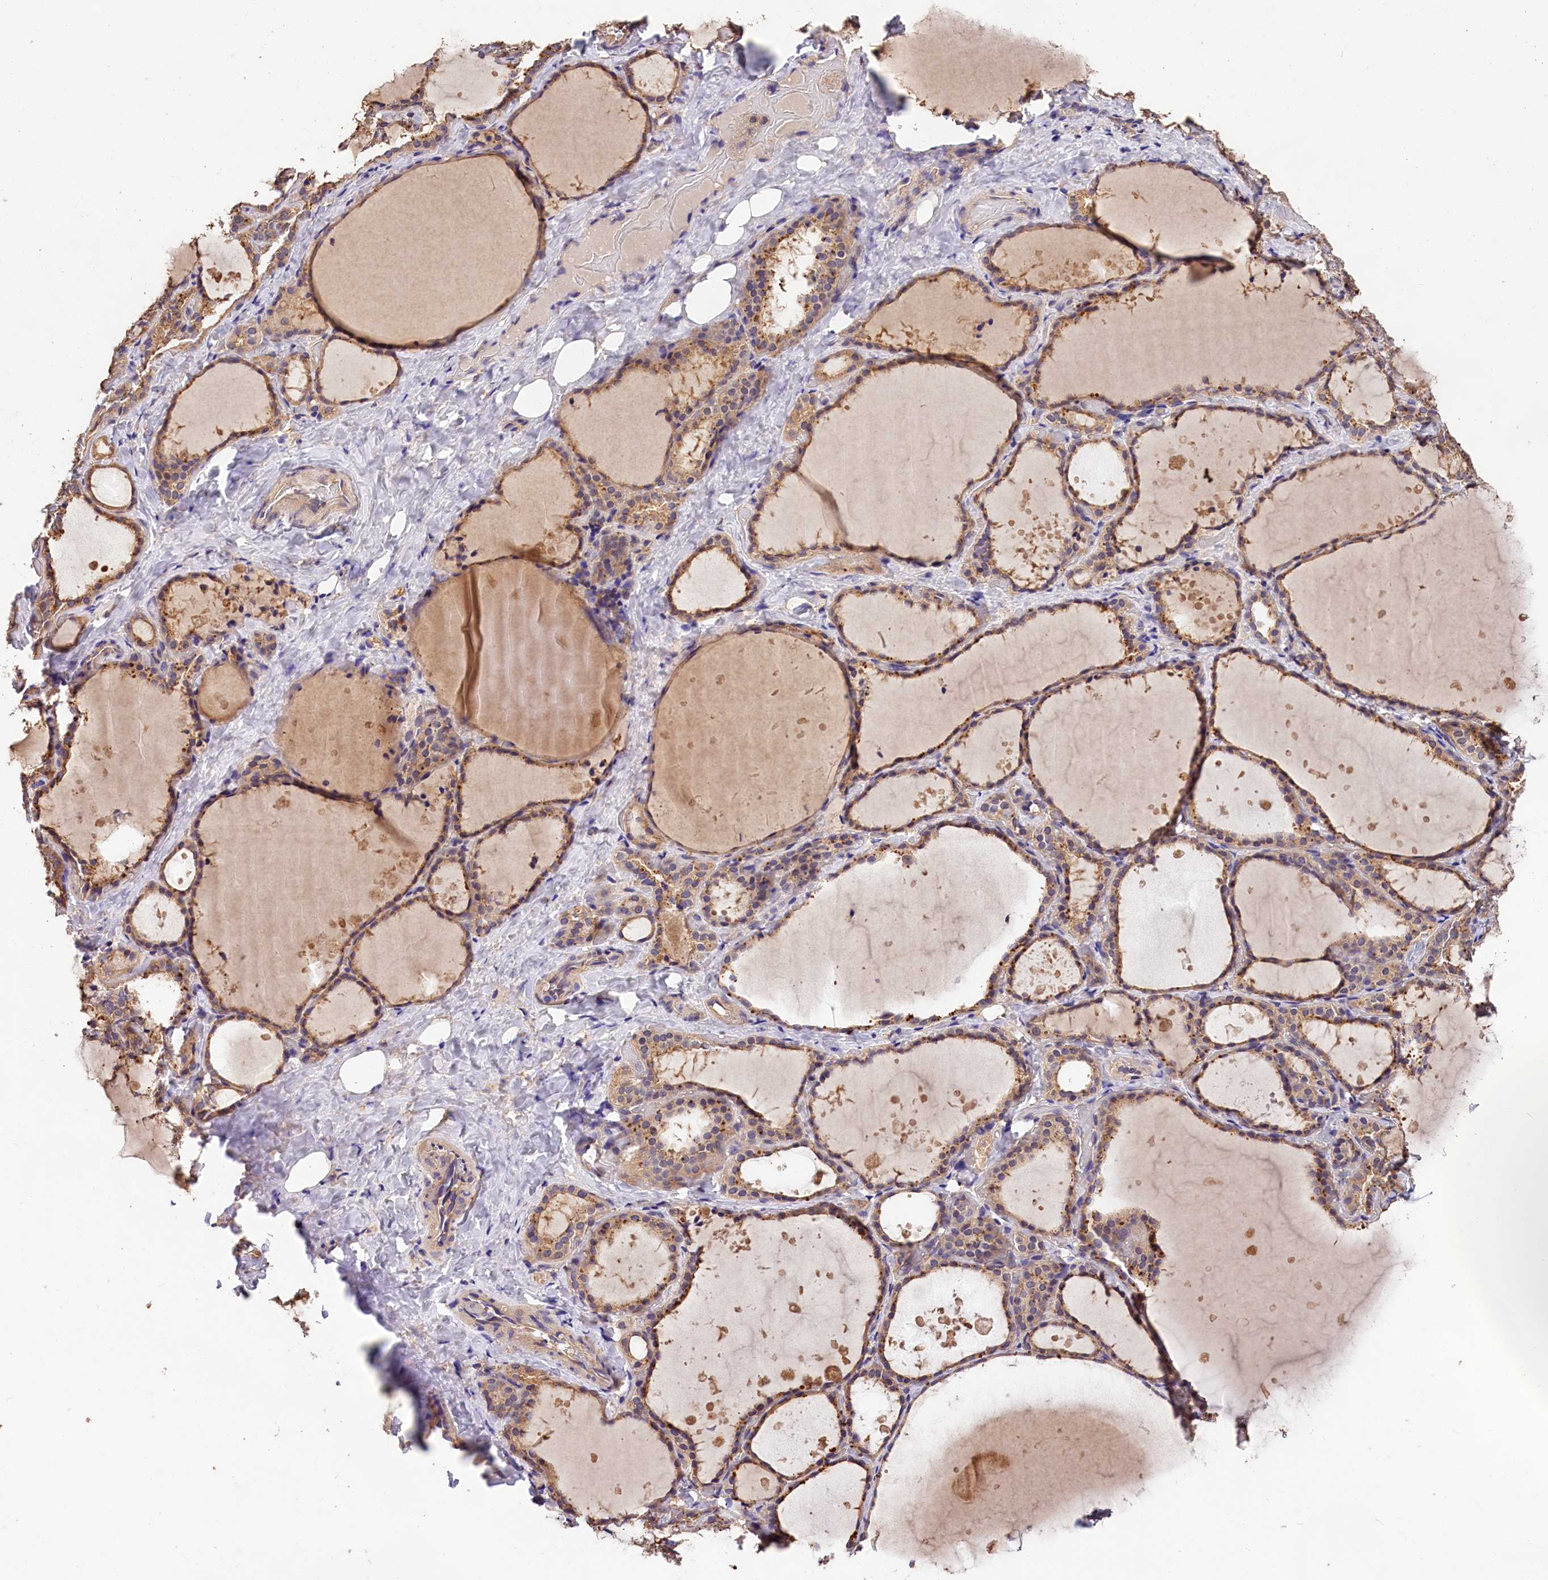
{"staining": {"intensity": "moderate", "quantity": ">75%", "location": "cytoplasmic/membranous"}, "tissue": "thyroid gland", "cell_type": "Glandular cells", "image_type": "normal", "snomed": [{"axis": "morphology", "description": "Normal tissue, NOS"}, {"axis": "topography", "description": "Thyroid gland"}], "caption": "Brown immunohistochemical staining in normal human thyroid gland displays moderate cytoplasmic/membranous positivity in about >75% of glandular cells. (Stains: DAB (3,3'-diaminobenzidine) in brown, nuclei in blue, Microscopy: brightfield microscopy at high magnification).", "gene": "OAS3", "patient": {"sex": "female", "age": 44}}